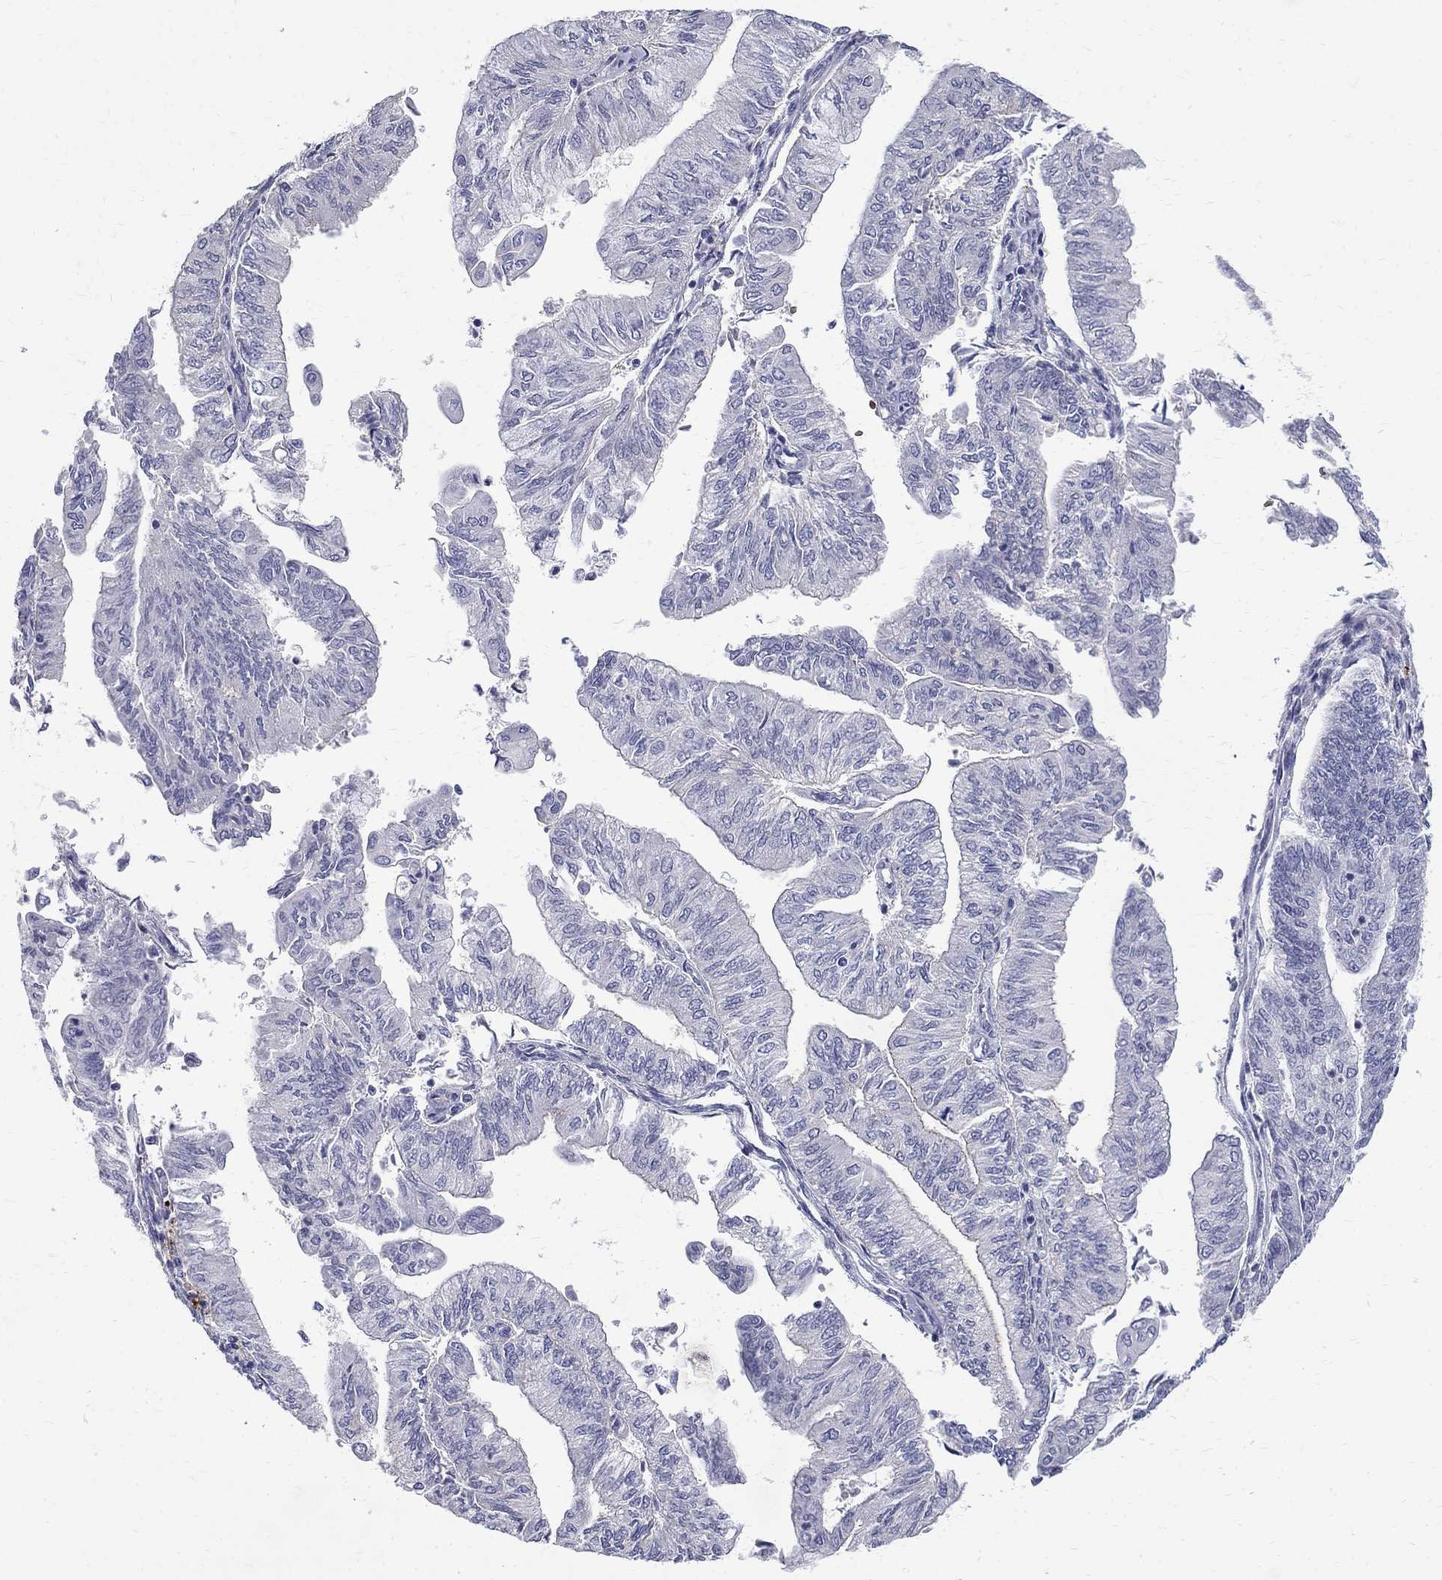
{"staining": {"intensity": "negative", "quantity": "none", "location": "none"}, "tissue": "endometrial cancer", "cell_type": "Tumor cells", "image_type": "cancer", "snomed": [{"axis": "morphology", "description": "Adenocarcinoma, NOS"}, {"axis": "topography", "description": "Endometrium"}], "caption": "This histopathology image is of endometrial adenocarcinoma stained with immunohistochemistry (IHC) to label a protein in brown with the nuclei are counter-stained blue. There is no positivity in tumor cells.", "gene": "AGER", "patient": {"sex": "female", "age": 59}}